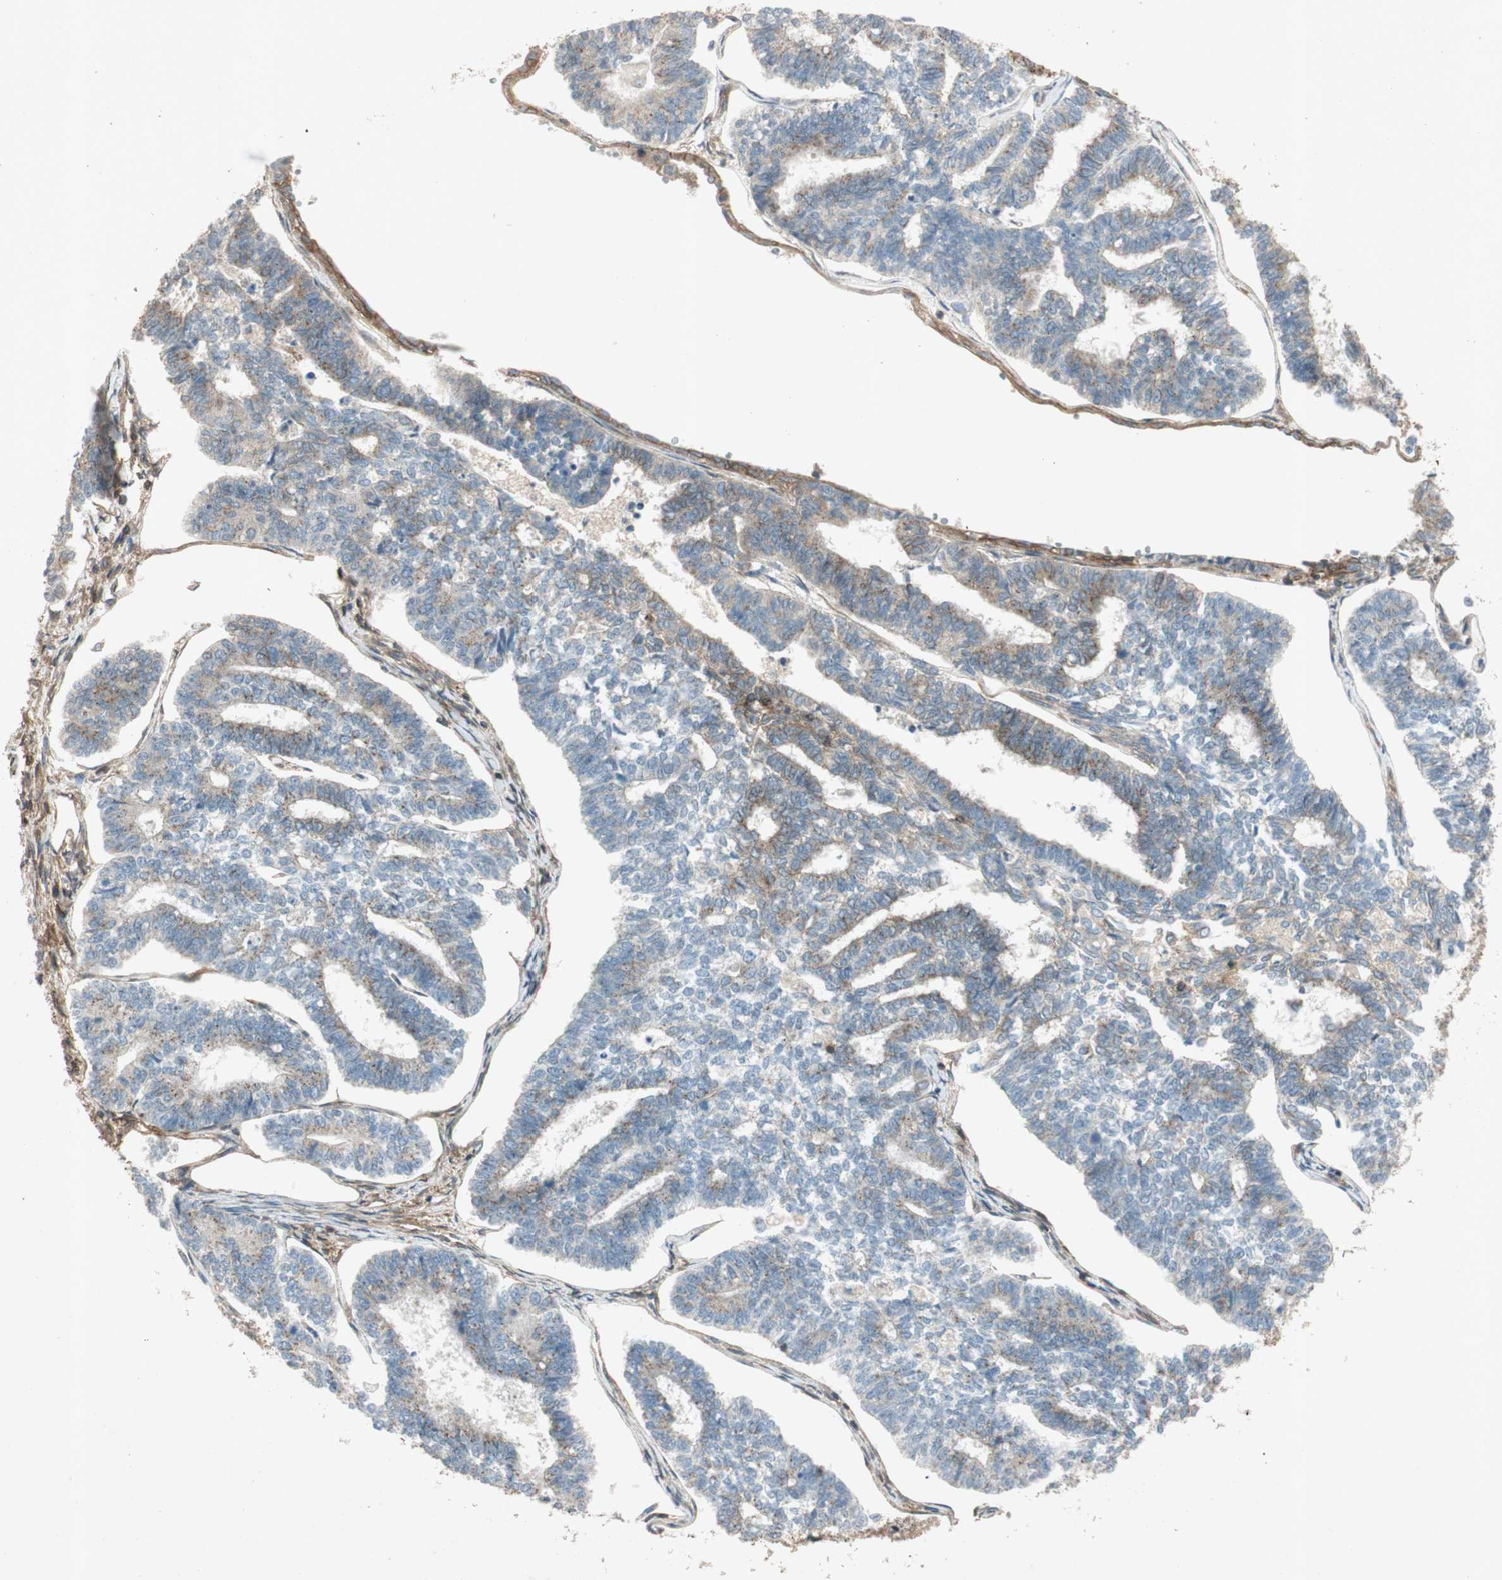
{"staining": {"intensity": "weak", "quantity": "25%-75%", "location": "cytoplasmic/membranous"}, "tissue": "endometrial cancer", "cell_type": "Tumor cells", "image_type": "cancer", "snomed": [{"axis": "morphology", "description": "Adenocarcinoma, NOS"}, {"axis": "topography", "description": "Endometrium"}], "caption": "Immunohistochemical staining of endometrial adenocarcinoma demonstrates weak cytoplasmic/membranous protein expression in approximately 25%-75% of tumor cells.", "gene": "BTN3A3", "patient": {"sex": "female", "age": 70}}